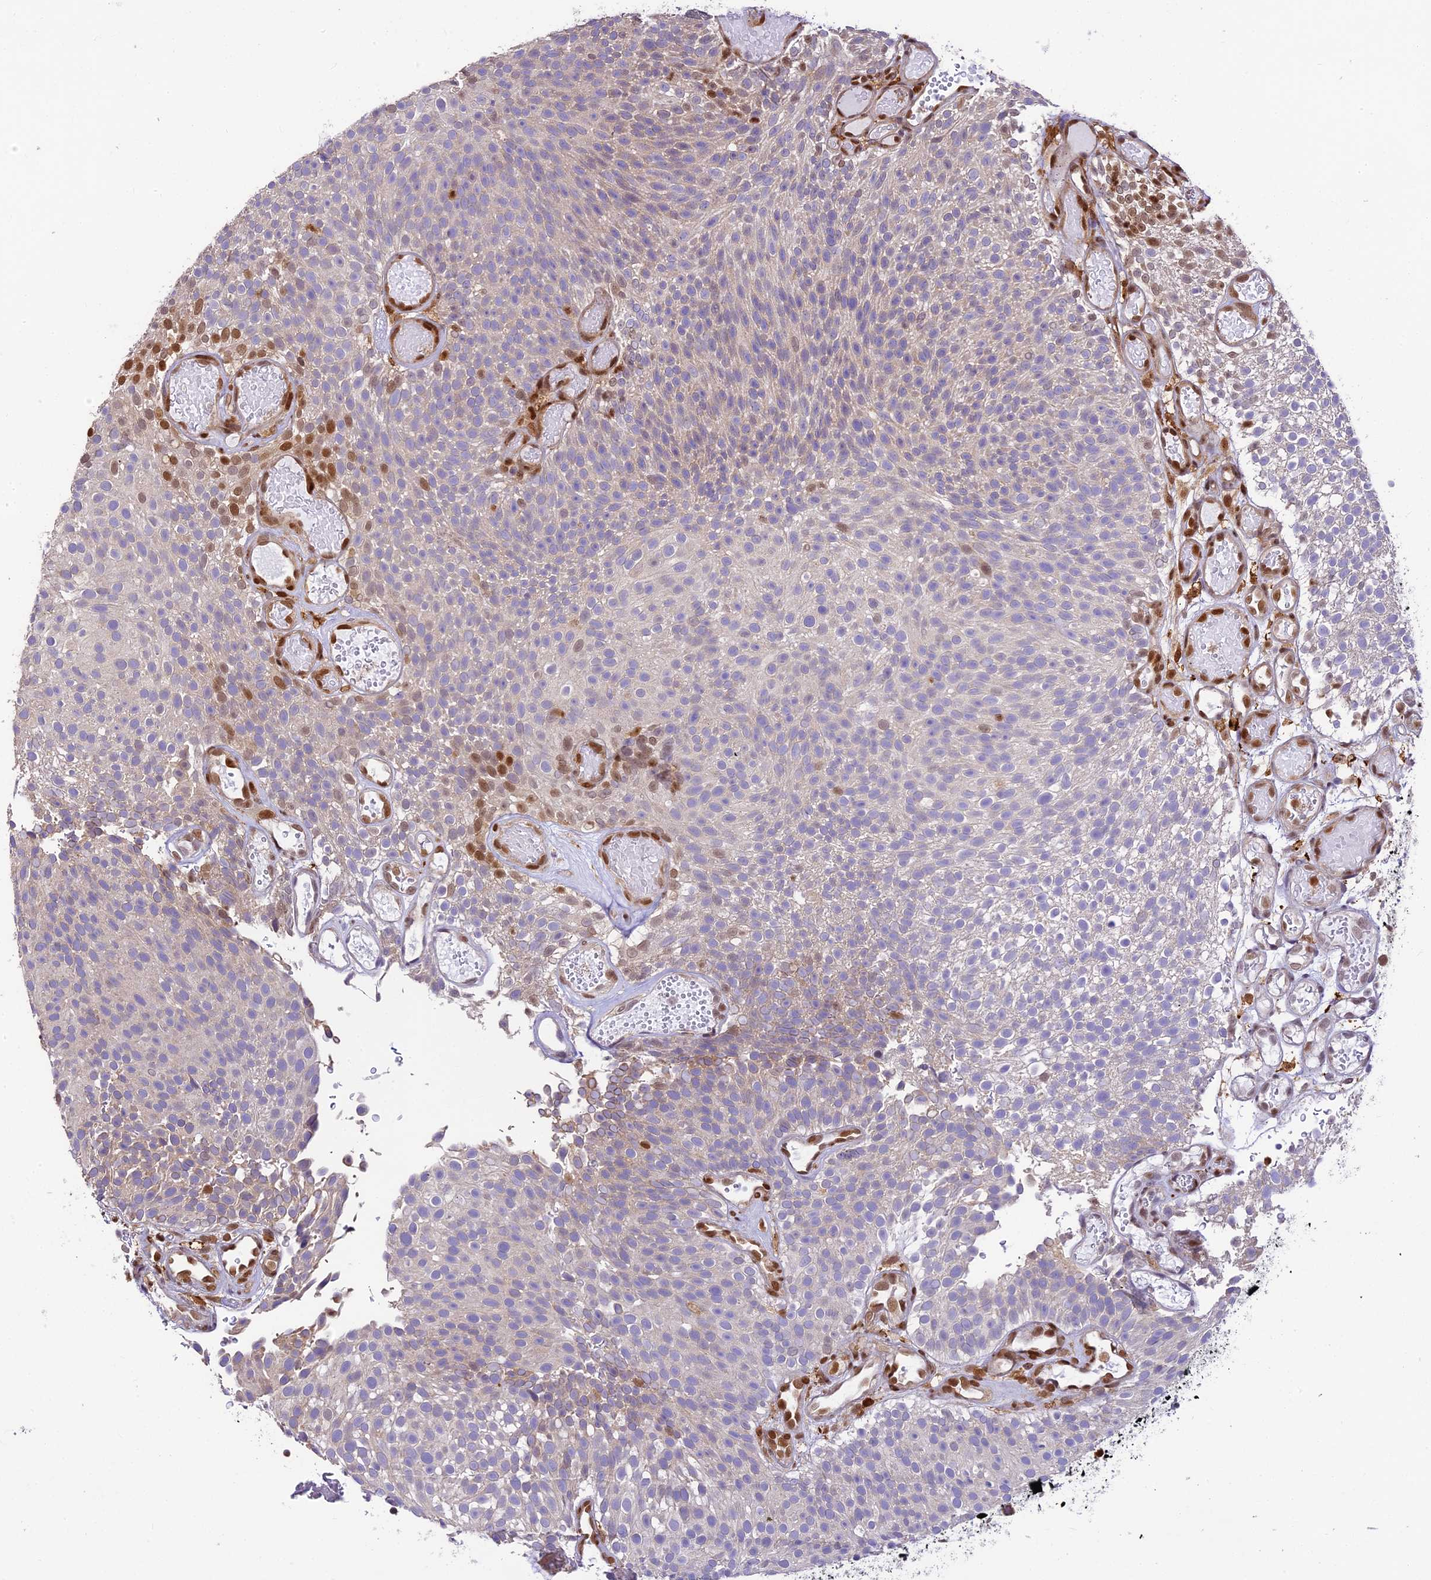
{"staining": {"intensity": "moderate", "quantity": "<25%", "location": "nuclear"}, "tissue": "urothelial cancer", "cell_type": "Tumor cells", "image_type": "cancer", "snomed": [{"axis": "morphology", "description": "Urothelial carcinoma, Low grade"}, {"axis": "topography", "description": "Urinary bladder"}], "caption": "Tumor cells demonstrate low levels of moderate nuclear expression in approximately <25% of cells in human urothelial cancer. The protein of interest is stained brown, and the nuclei are stained in blue (DAB (3,3'-diaminobenzidine) IHC with brightfield microscopy, high magnification).", "gene": "TRIM22", "patient": {"sex": "male", "age": 78}}